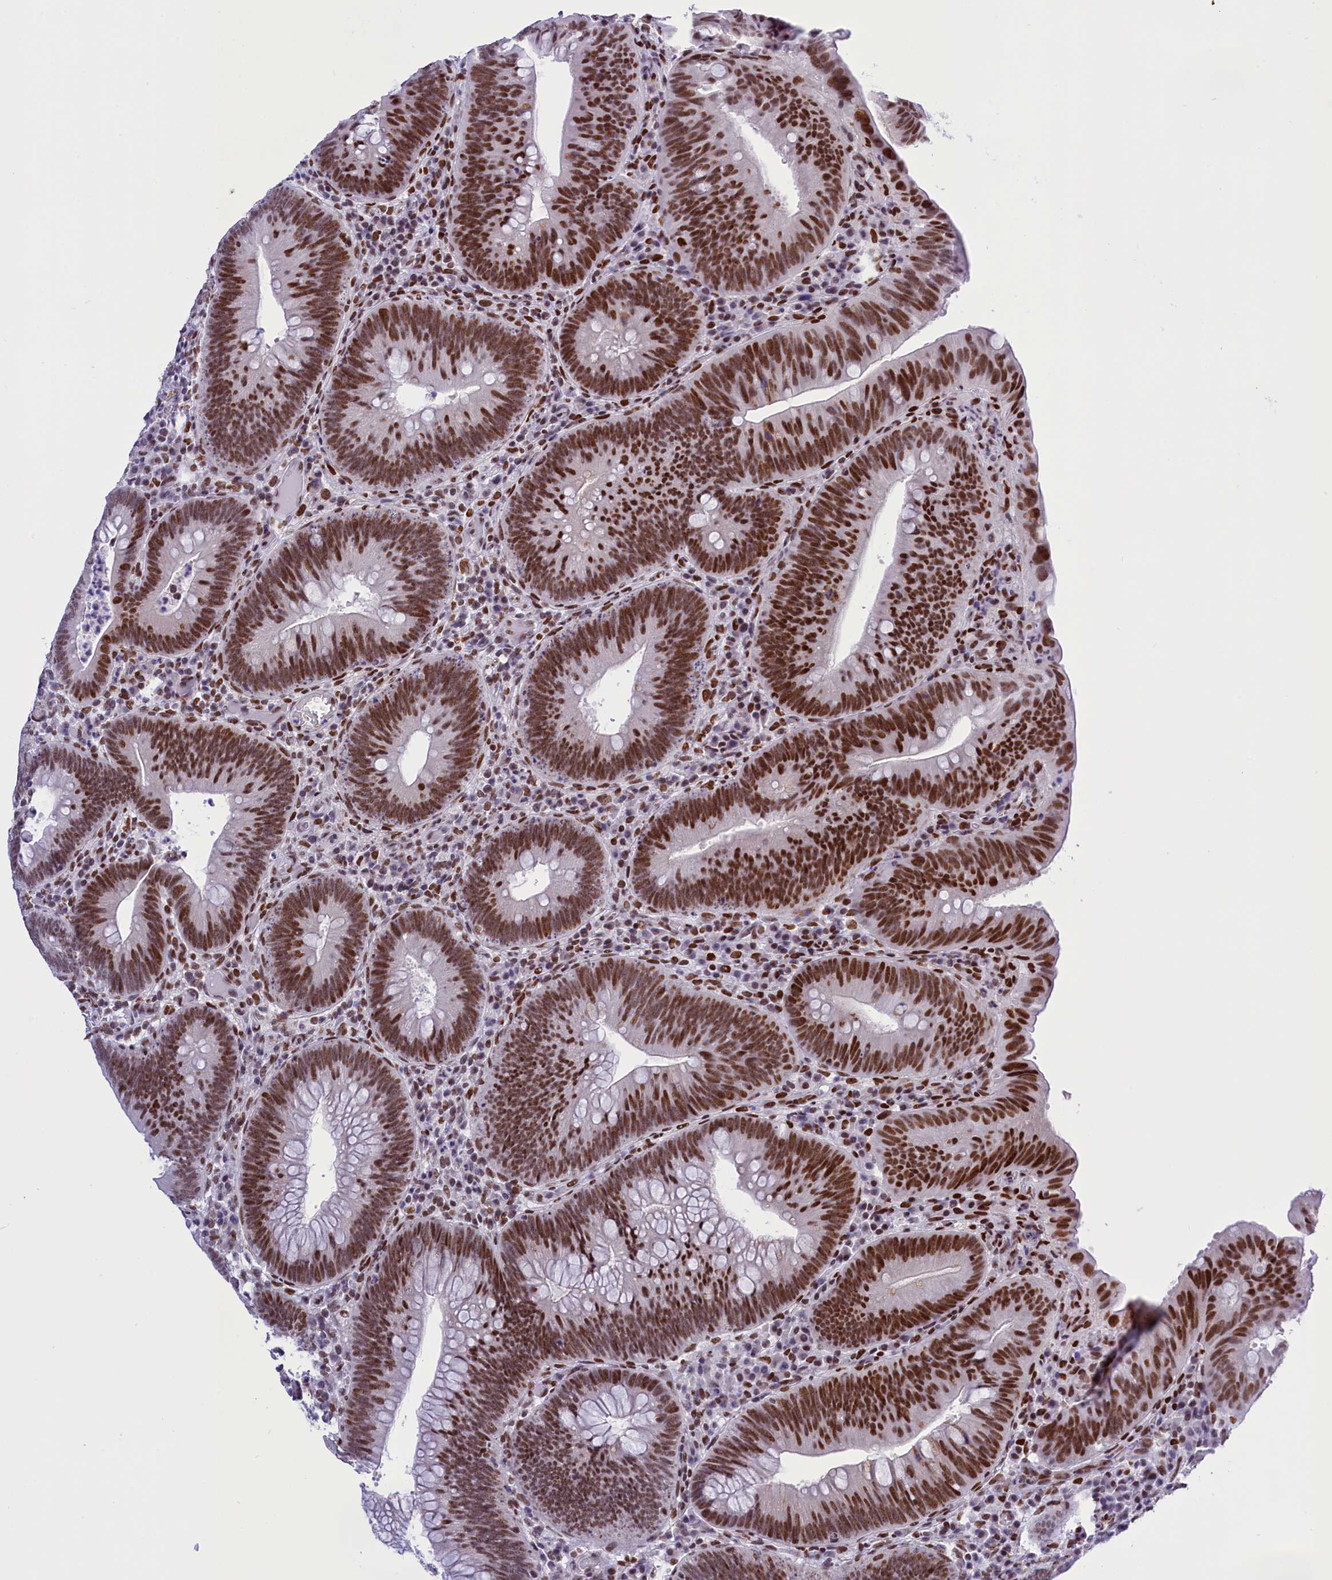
{"staining": {"intensity": "strong", "quantity": ">75%", "location": "nuclear"}, "tissue": "colorectal cancer", "cell_type": "Tumor cells", "image_type": "cancer", "snomed": [{"axis": "morphology", "description": "Adenocarcinoma, NOS"}, {"axis": "topography", "description": "Rectum"}], "caption": "Immunohistochemical staining of human colorectal adenocarcinoma shows high levels of strong nuclear positivity in about >75% of tumor cells. Nuclei are stained in blue.", "gene": "RPS6KB1", "patient": {"sex": "female", "age": 75}}